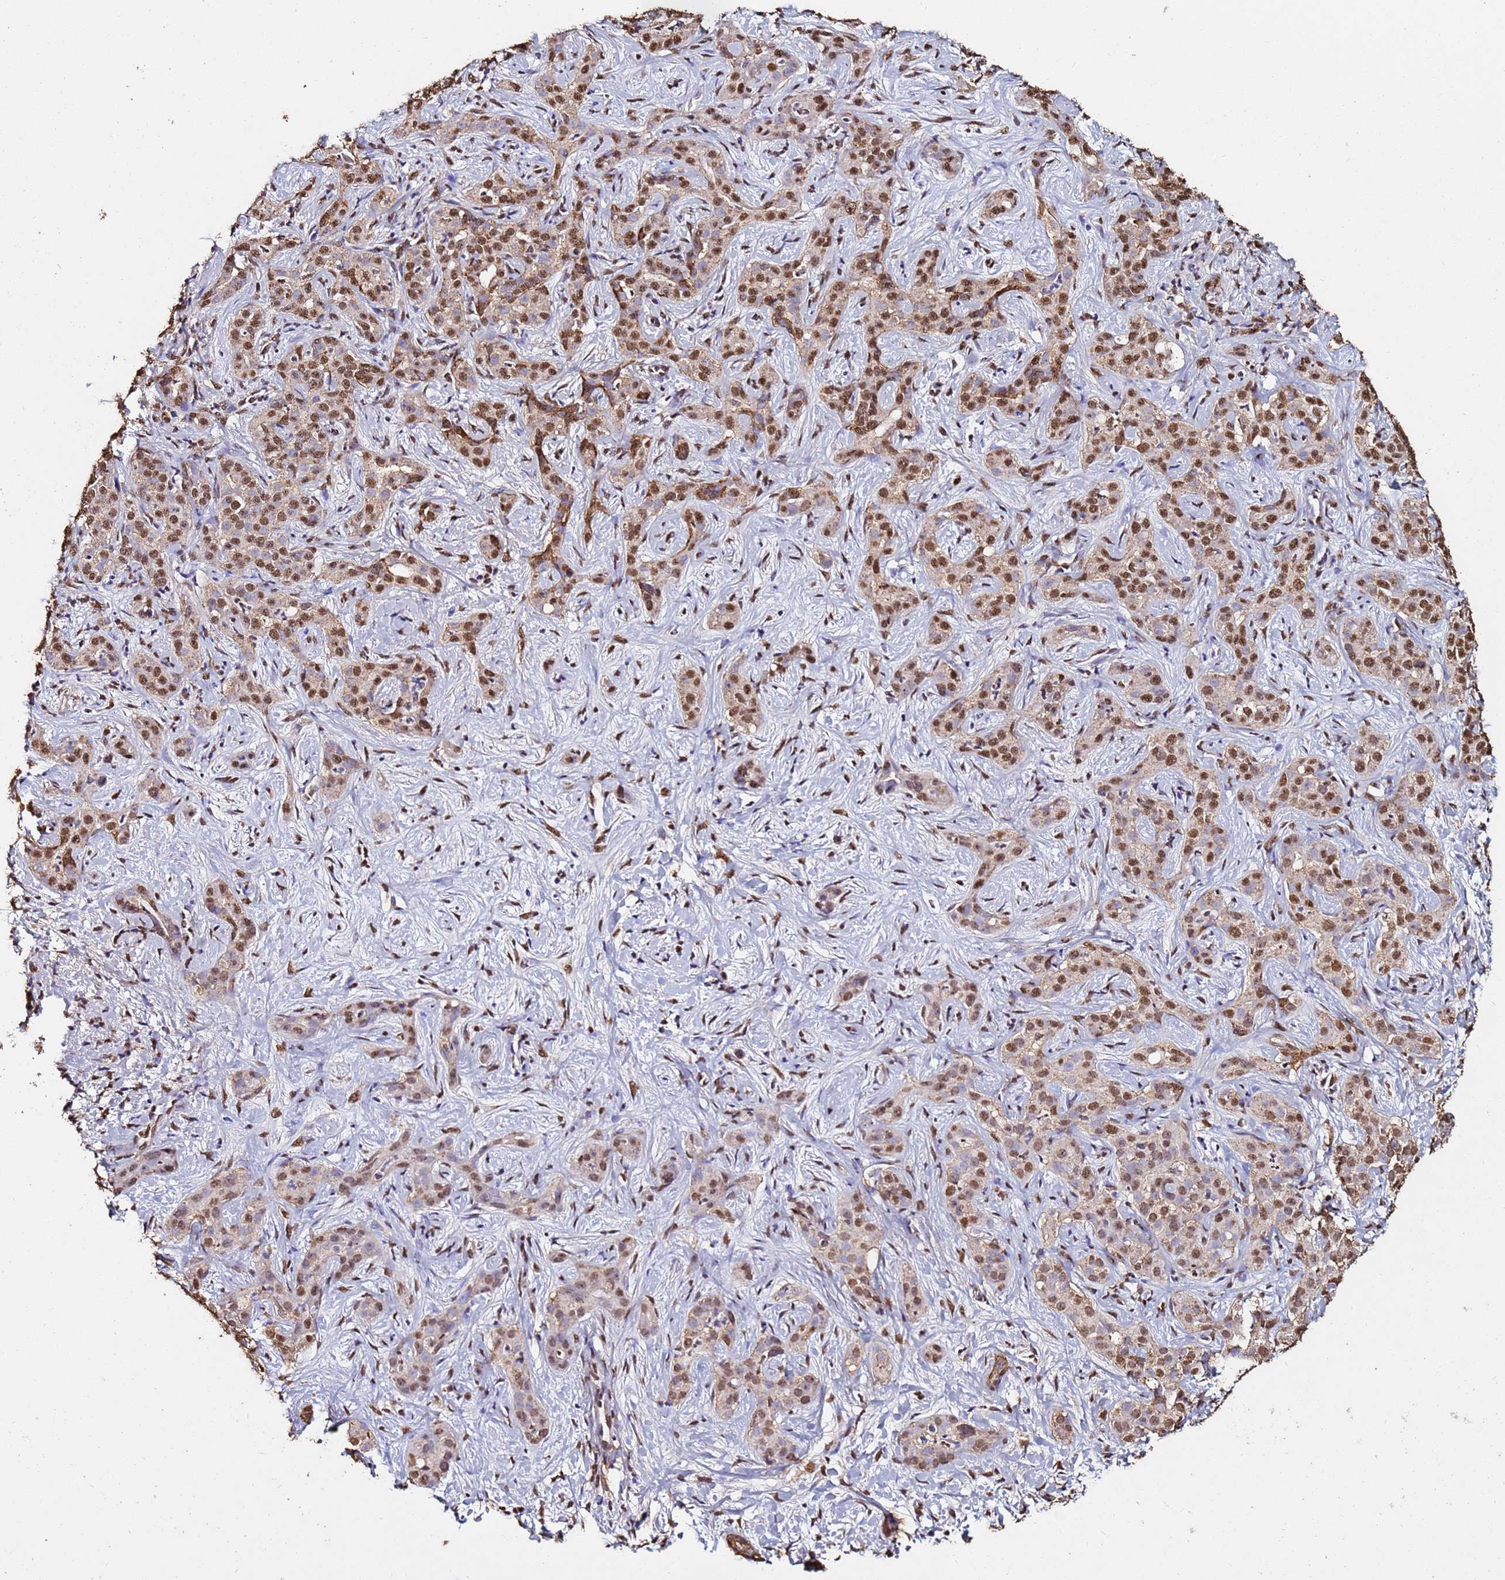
{"staining": {"intensity": "moderate", "quantity": ">75%", "location": "nuclear"}, "tissue": "liver cancer", "cell_type": "Tumor cells", "image_type": "cancer", "snomed": [{"axis": "morphology", "description": "Carcinoma, Hepatocellular, NOS"}, {"axis": "topography", "description": "Liver"}], "caption": "A histopathology image showing moderate nuclear expression in approximately >75% of tumor cells in liver hepatocellular carcinoma, as visualized by brown immunohistochemical staining.", "gene": "TRIP6", "patient": {"sex": "female", "age": 43}}